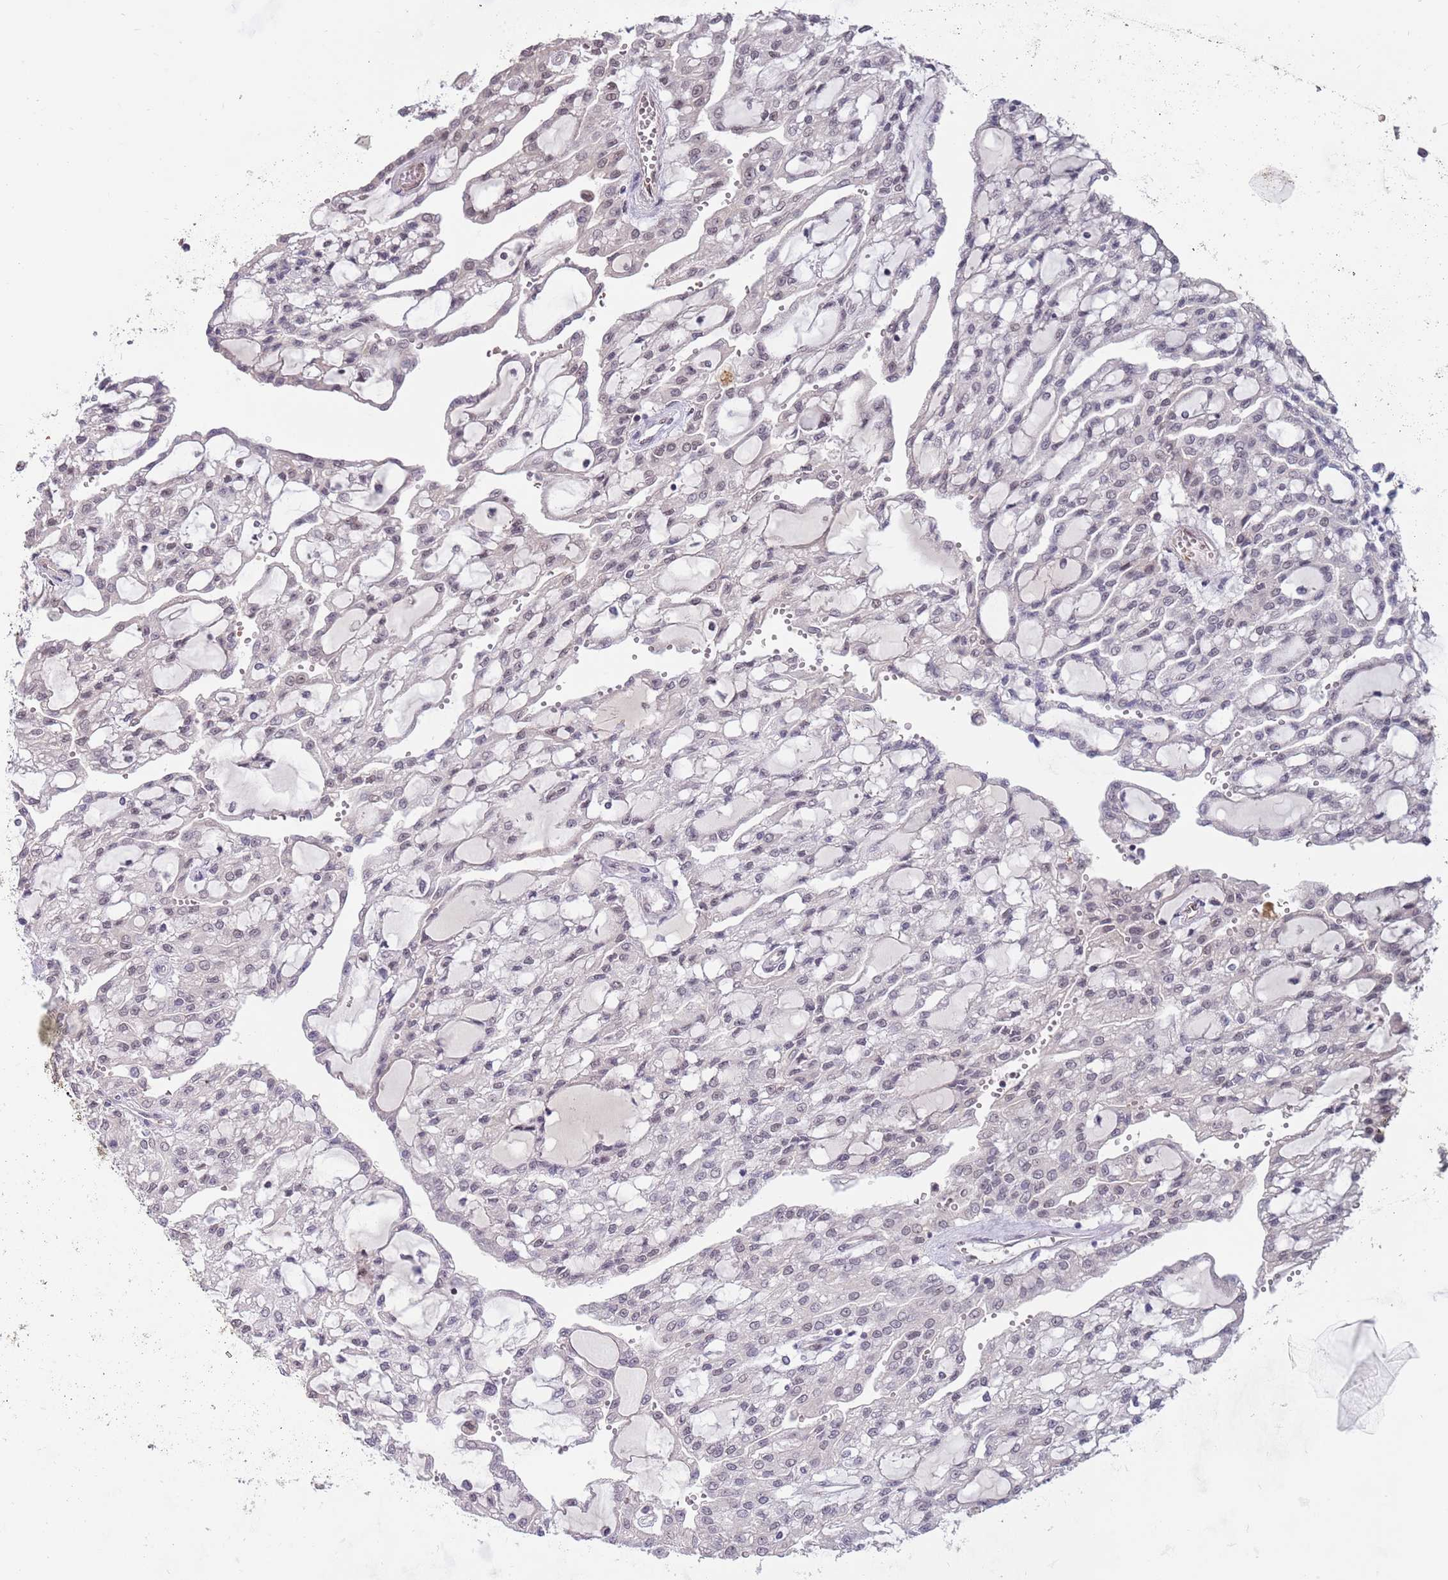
{"staining": {"intensity": "negative", "quantity": "none", "location": "none"}, "tissue": "renal cancer", "cell_type": "Tumor cells", "image_type": "cancer", "snomed": [{"axis": "morphology", "description": "Adenocarcinoma, NOS"}, {"axis": "topography", "description": "Kidney"}], "caption": "DAB (3,3'-diaminobenzidine) immunohistochemical staining of renal cancer reveals no significant expression in tumor cells.", "gene": "ZBTB7A", "patient": {"sex": "male", "age": 63}}